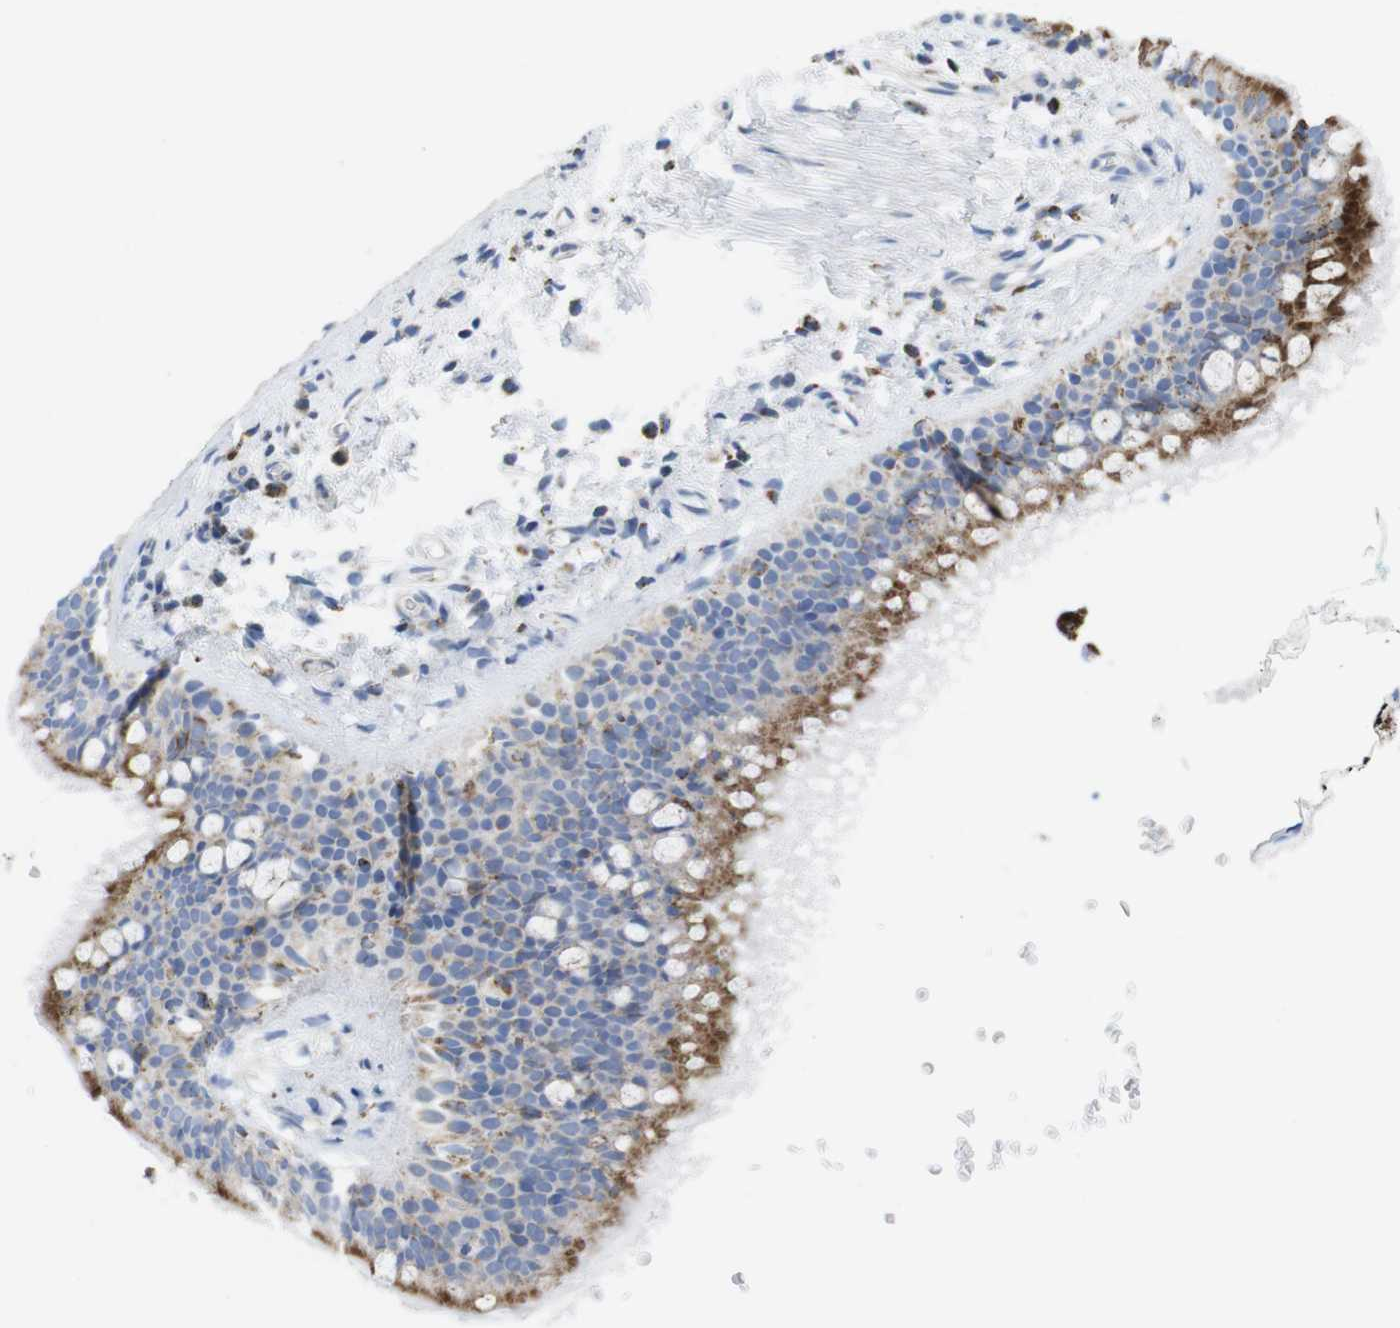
{"staining": {"intensity": "moderate", "quantity": "25%-75%", "location": "cytoplasmic/membranous"}, "tissue": "bronchus", "cell_type": "Respiratory epithelial cells", "image_type": "normal", "snomed": [{"axis": "morphology", "description": "Normal tissue, NOS"}, {"axis": "morphology", "description": "Malignant melanoma, Metastatic site"}, {"axis": "topography", "description": "Bronchus"}, {"axis": "topography", "description": "Lung"}], "caption": "IHC photomicrograph of benign human bronchus stained for a protein (brown), which demonstrates medium levels of moderate cytoplasmic/membranous expression in approximately 25%-75% of respiratory epithelial cells.", "gene": "ATP5PO", "patient": {"sex": "male", "age": 64}}